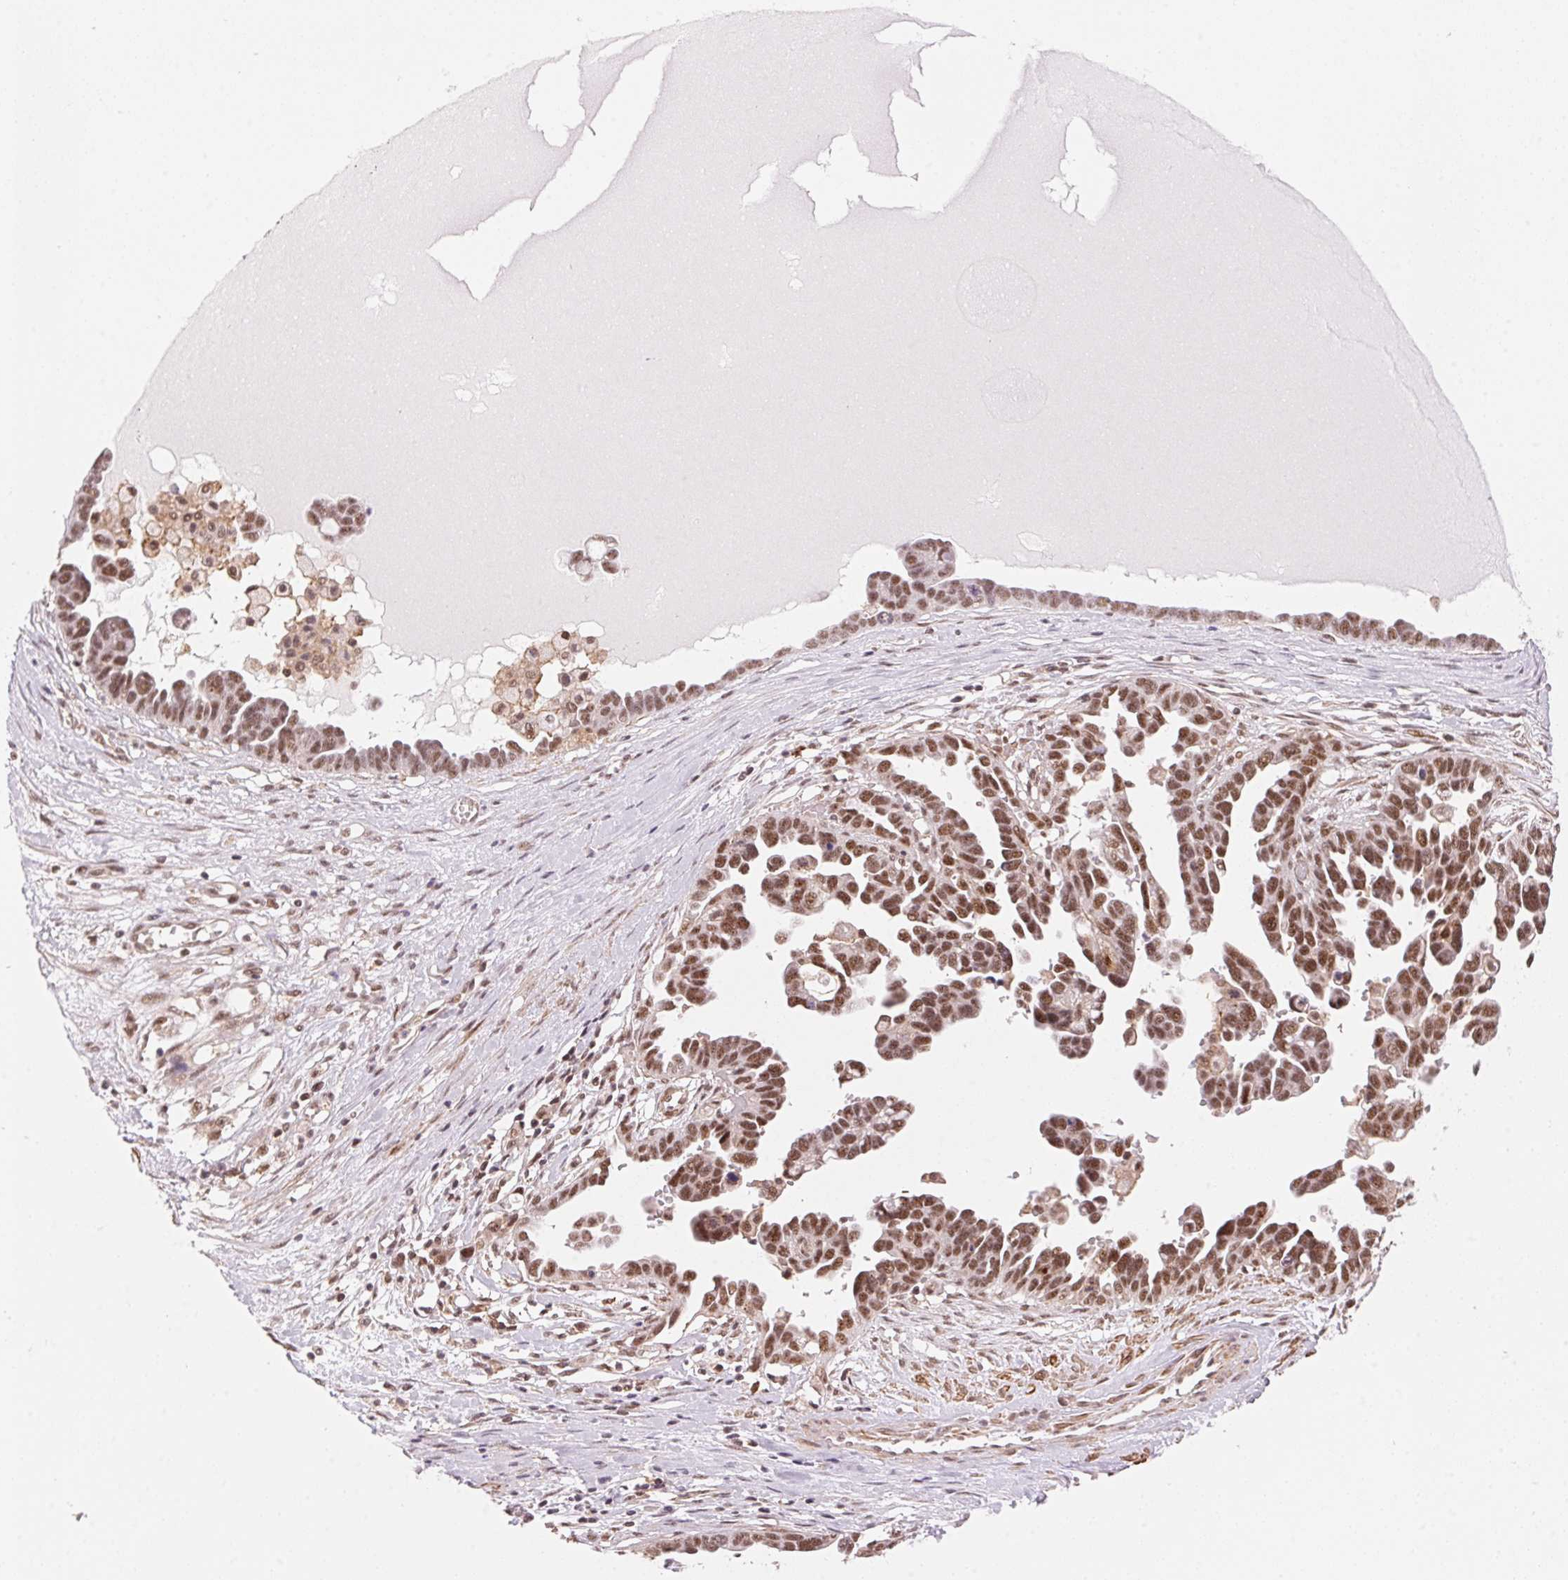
{"staining": {"intensity": "moderate", "quantity": ">75%", "location": "nuclear"}, "tissue": "ovarian cancer", "cell_type": "Tumor cells", "image_type": "cancer", "snomed": [{"axis": "morphology", "description": "Cystadenocarcinoma, serous, NOS"}, {"axis": "topography", "description": "Ovary"}], "caption": "Immunohistochemical staining of human ovarian cancer (serous cystadenocarcinoma) shows moderate nuclear protein positivity in approximately >75% of tumor cells.", "gene": "HNRNPDL", "patient": {"sex": "female", "age": 54}}